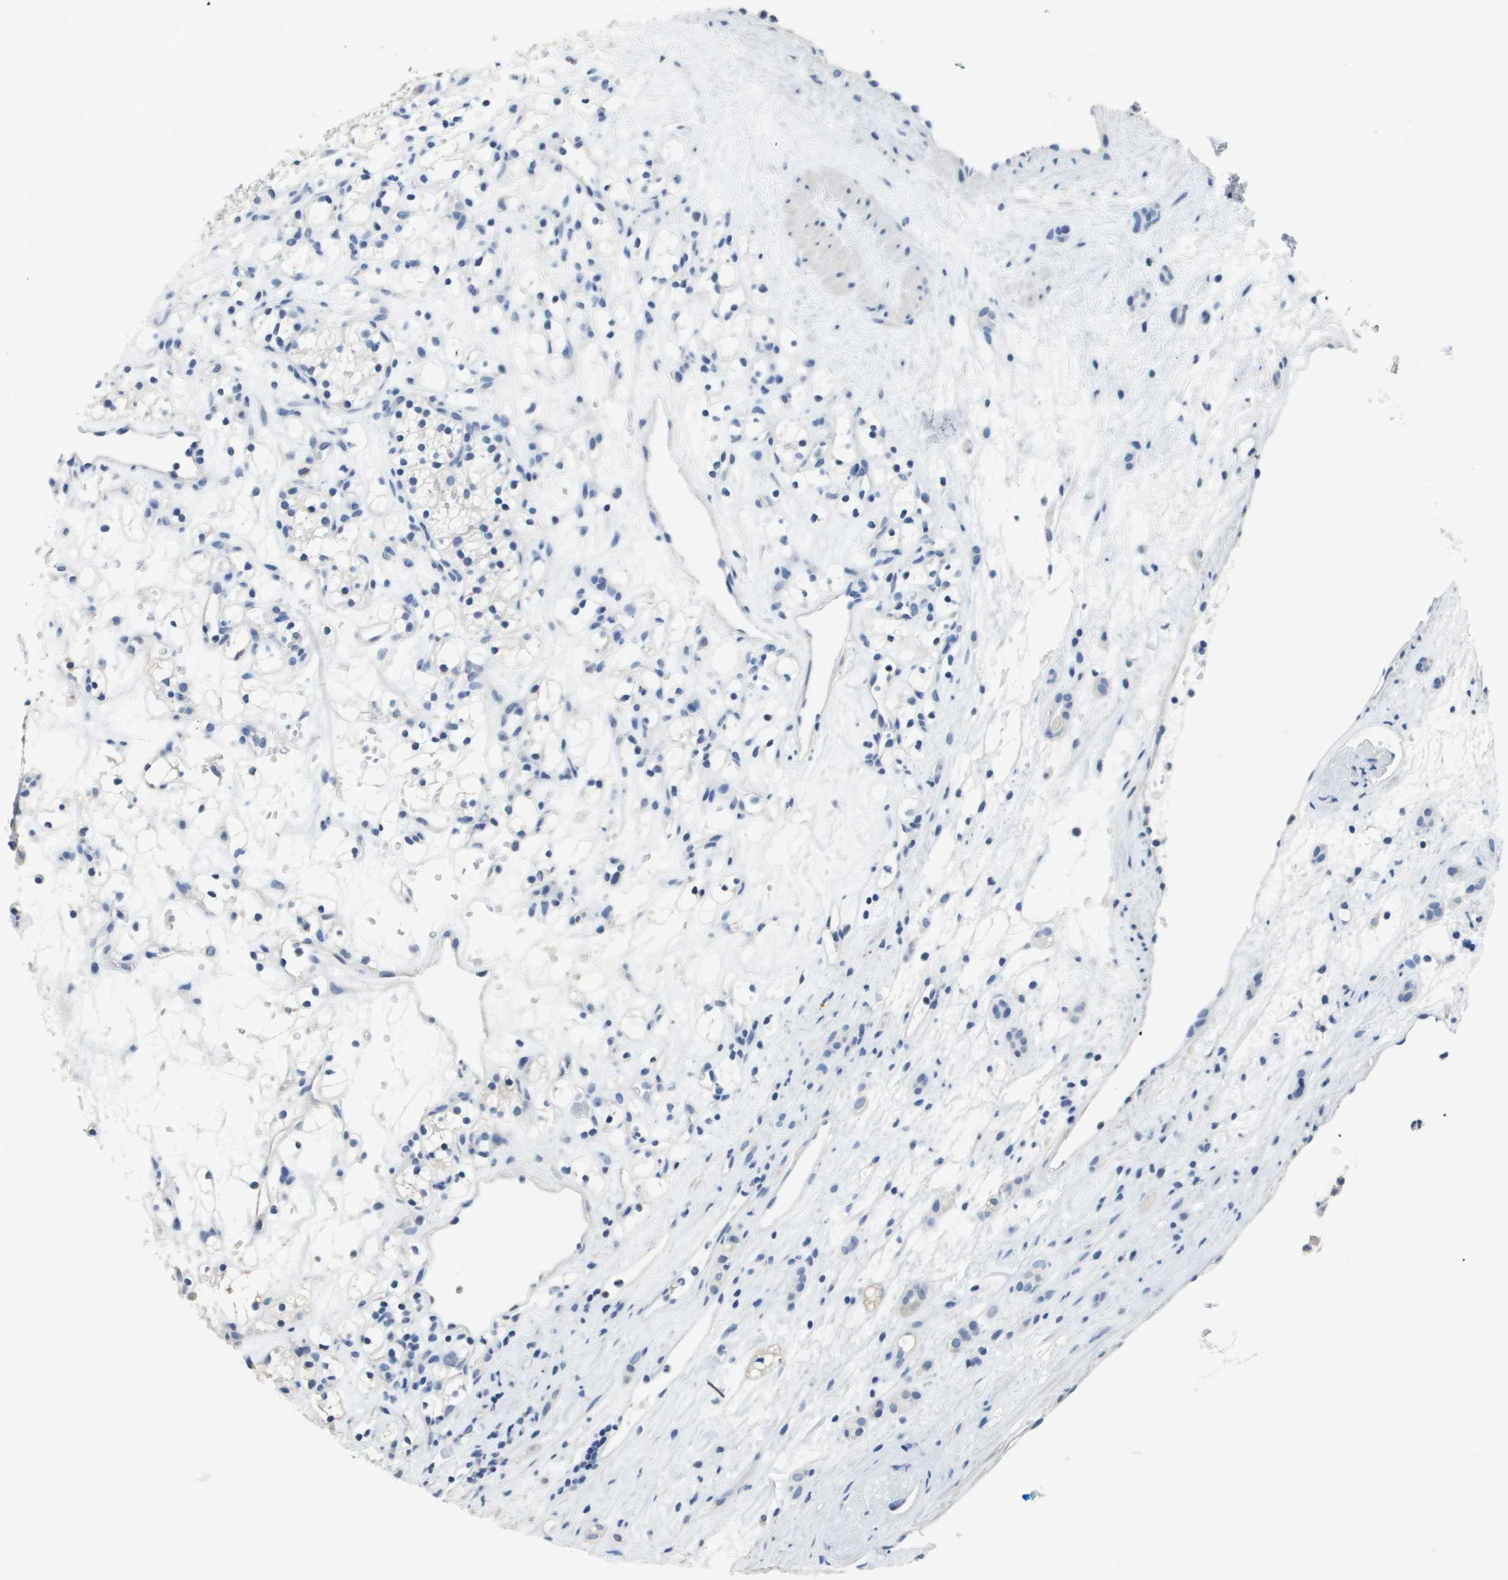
{"staining": {"intensity": "negative", "quantity": "none", "location": "none"}, "tissue": "renal cancer", "cell_type": "Tumor cells", "image_type": "cancer", "snomed": [{"axis": "morphology", "description": "Adenocarcinoma, NOS"}, {"axis": "topography", "description": "Kidney"}], "caption": "A high-resolution image shows IHC staining of renal adenocarcinoma, which reveals no significant staining in tumor cells. Brightfield microscopy of IHC stained with DAB (3,3'-diaminobenzidine) (brown) and hematoxylin (blue), captured at high magnification.", "gene": "MT3", "patient": {"sex": "female", "age": 60}}